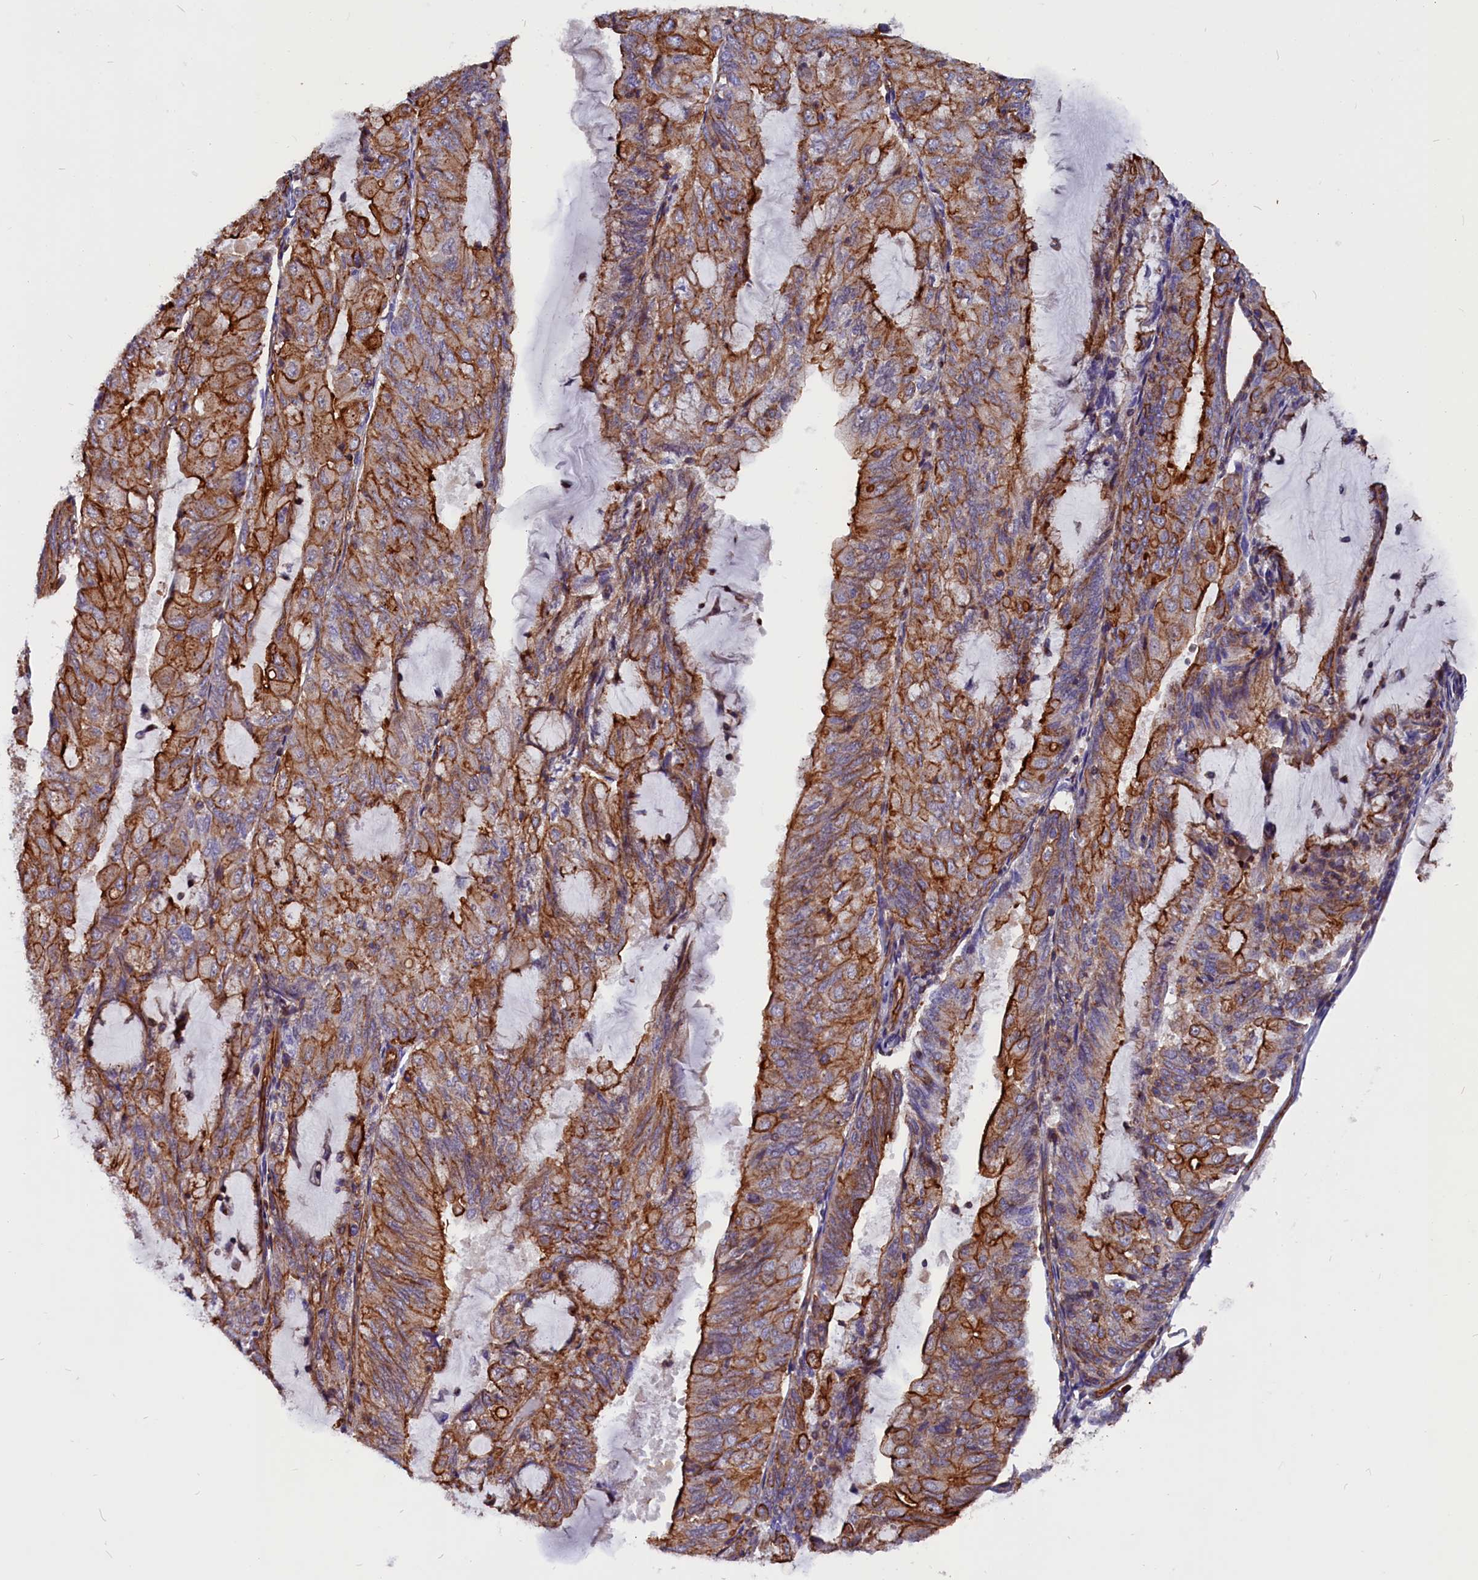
{"staining": {"intensity": "moderate", "quantity": ">75%", "location": "cytoplasmic/membranous"}, "tissue": "endometrial cancer", "cell_type": "Tumor cells", "image_type": "cancer", "snomed": [{"axis": "morphology", "description": "Adenocarcinoma, NOS"}, {"axis": "topography", "description": "Endometrium"}], "caption": "Endometrial adenocarcinoma was stained to show a protein in brown. There is medium levels of moderate cytoplasmic/membranous staining in about >75% of tumor cells.", "gene": "ZNF749", "patient": {"sex": "female", "age": 81}}